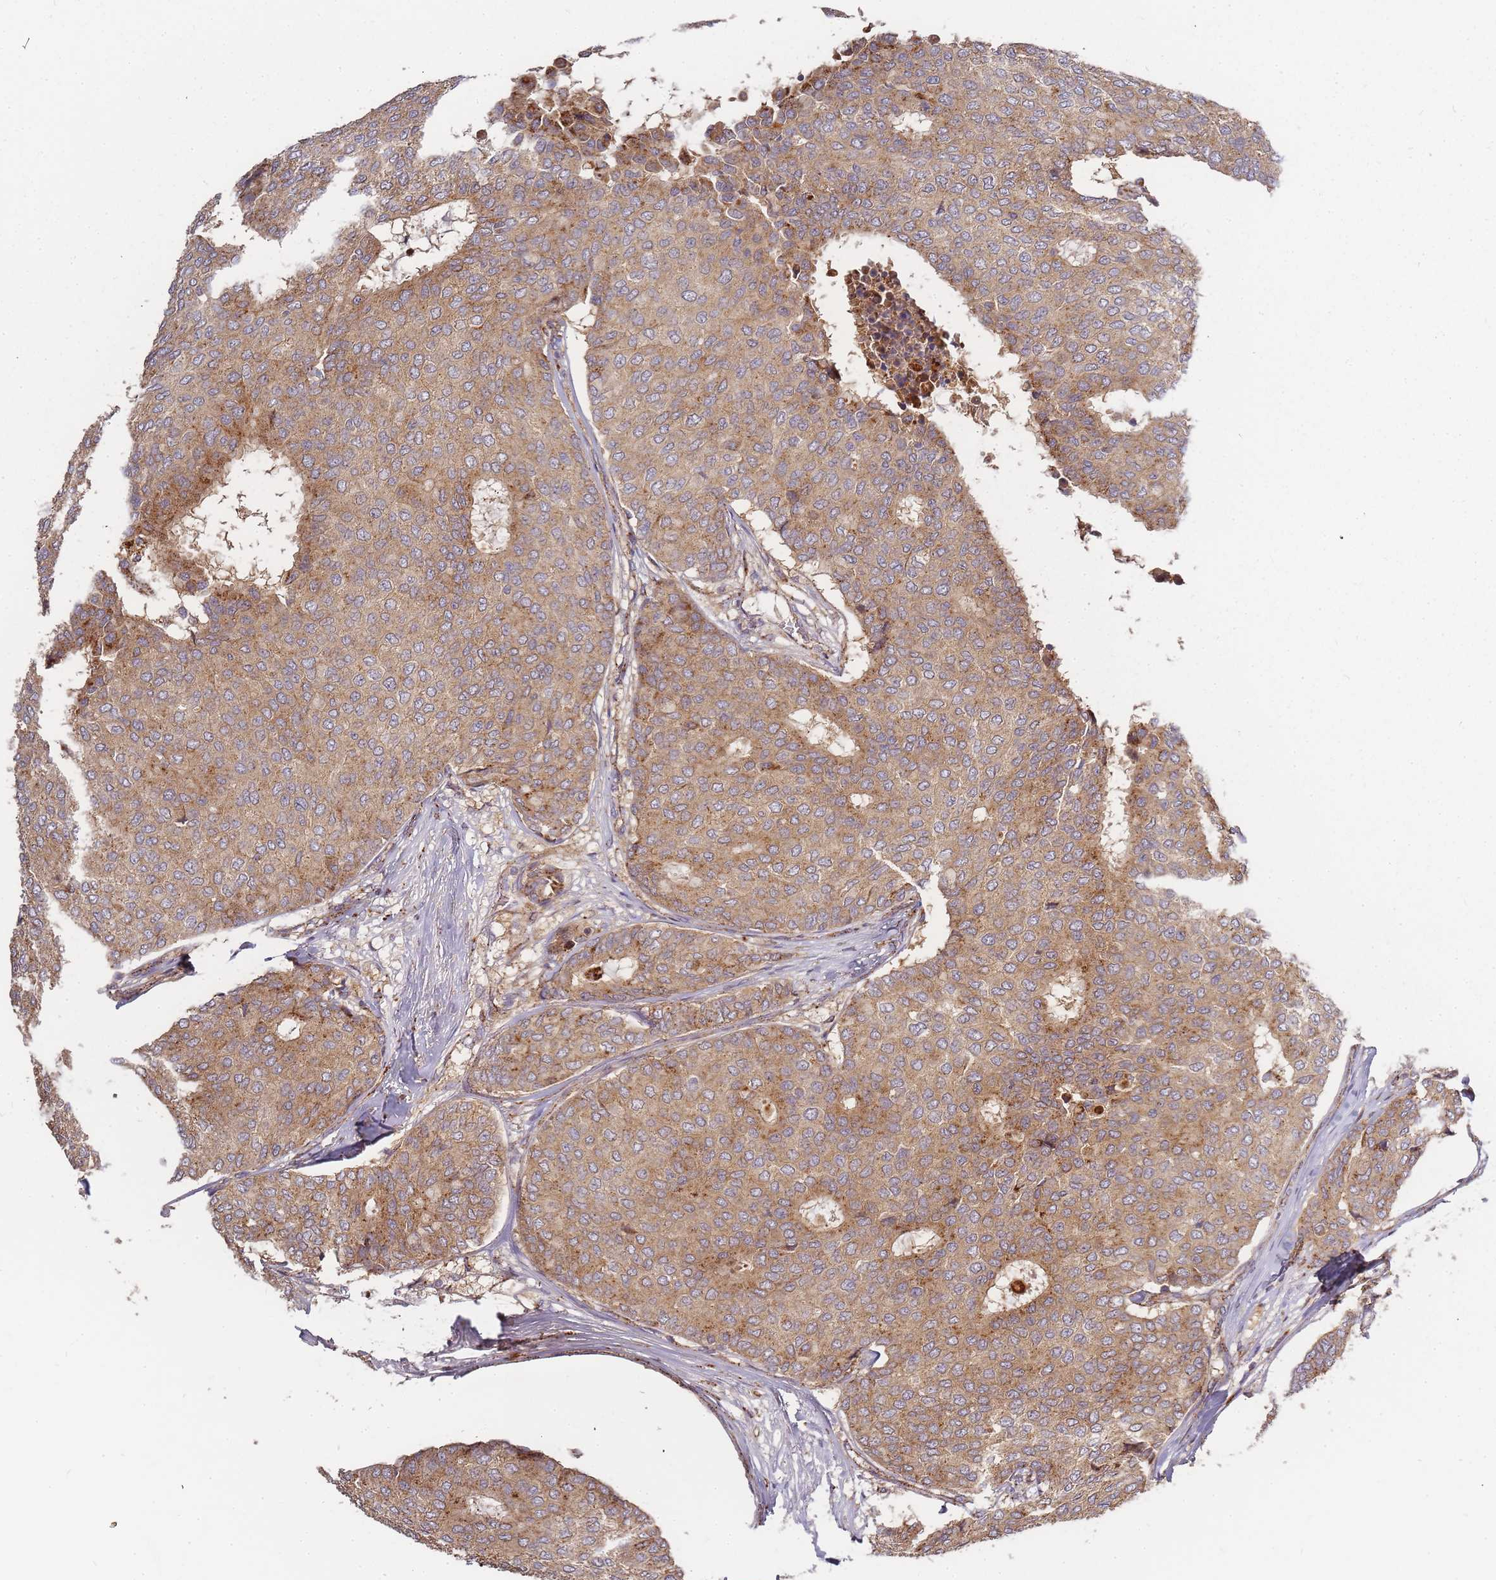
{"staining": {"intensity": "moderate", "quantity": ">75%", "location": "cytoplasmic/membranous"}, "tissue": "breast cancer", "cell_type": "Tumor cells", "image_type": "cancer", "snomed": [{"axis": "morphology", "description": "Duct carcinoma"}, {"axis": "topography", "description": "Breast"}], "caption": "Immunohistochemistry (DAB (3,3'-diaminobenzidine)) staining of breast cancer (intraductal carcinoma) reveals moderate cytoplasmic/membranous protein expression in approximately >75% of tumor cells.", "gene": "ATG5", "patient": {"sex": "female", "age": 75}}